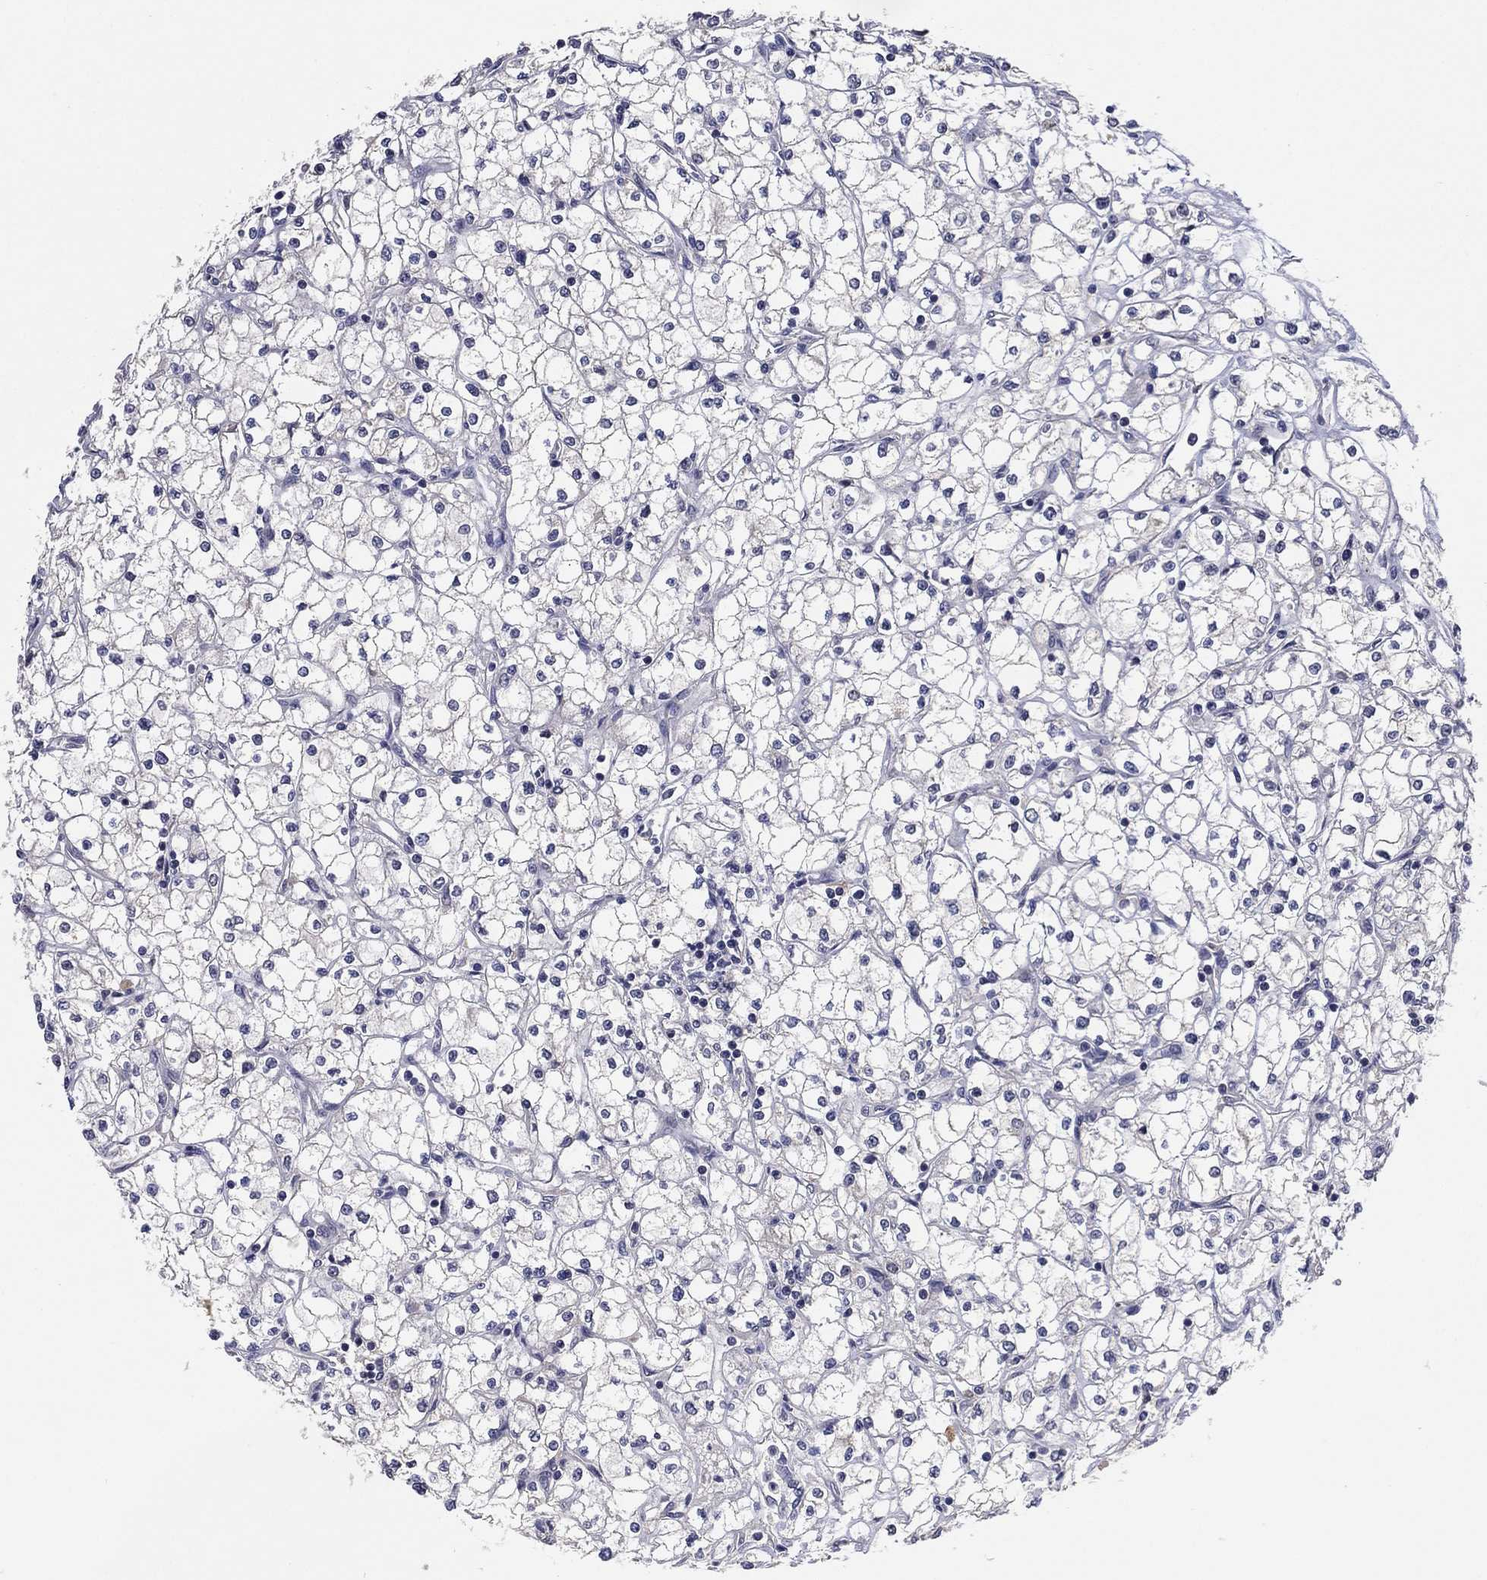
{"staining": {"intensity": "negative", "quantity": "none", "location": "none"}, "tissue": "renal cancer", "cell_type": "Tumor cells", "image_type": "cancer", "snomed": [{"axis": "morphology", "description": "Adenocarcinoma, NOS"}, {"axis": "topography", "description": "Kidney"}], "caption": "Adenocarcinoma (renal) was stained to show a protein in brown. There is no significant positivity in tumor cells. (Immunohistochemistry, brightfield microscopy, high magnification).", "gene": "SELENOO", "patient": {"sex": "male", "age": 67}}